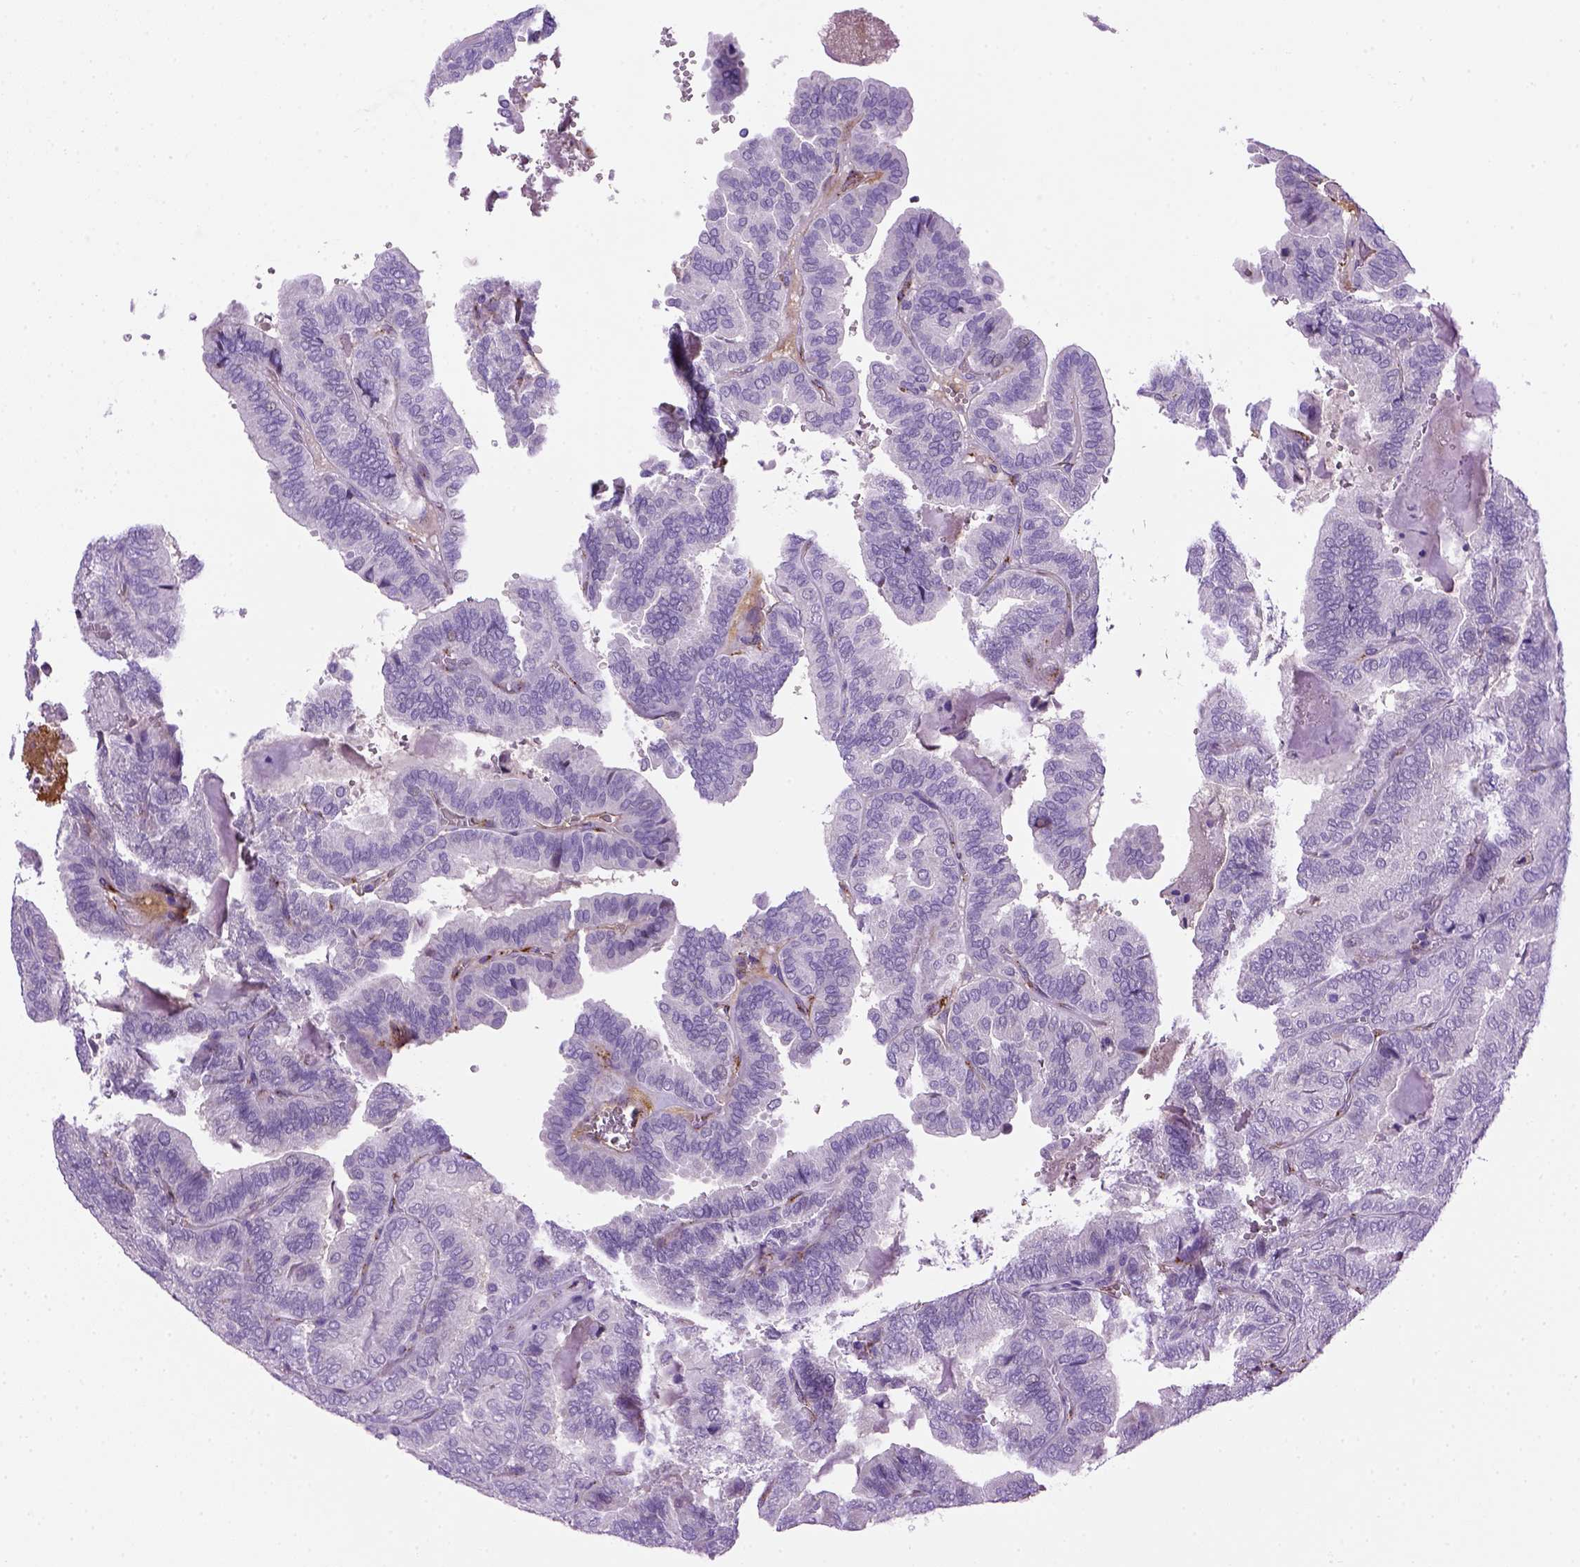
{"staining": {"intensity": "negative", "quantity": "none", "location": "none"}, "tissue": "thyroid cancer", "cell_type": "Tumor cells", "image_type": "cancer", "snomed": [{"axis": "morphology", "description": "Papillary adenocarcinoma, NOS"}, {"axis": "topography", "description": "Thyroid gland"}], "caption": "Thyroid cancer stained for a protein using IHC exhibits no staining tumor cells.", "gene": "VWF", "patient": {"sex": "female", "age": 75}}